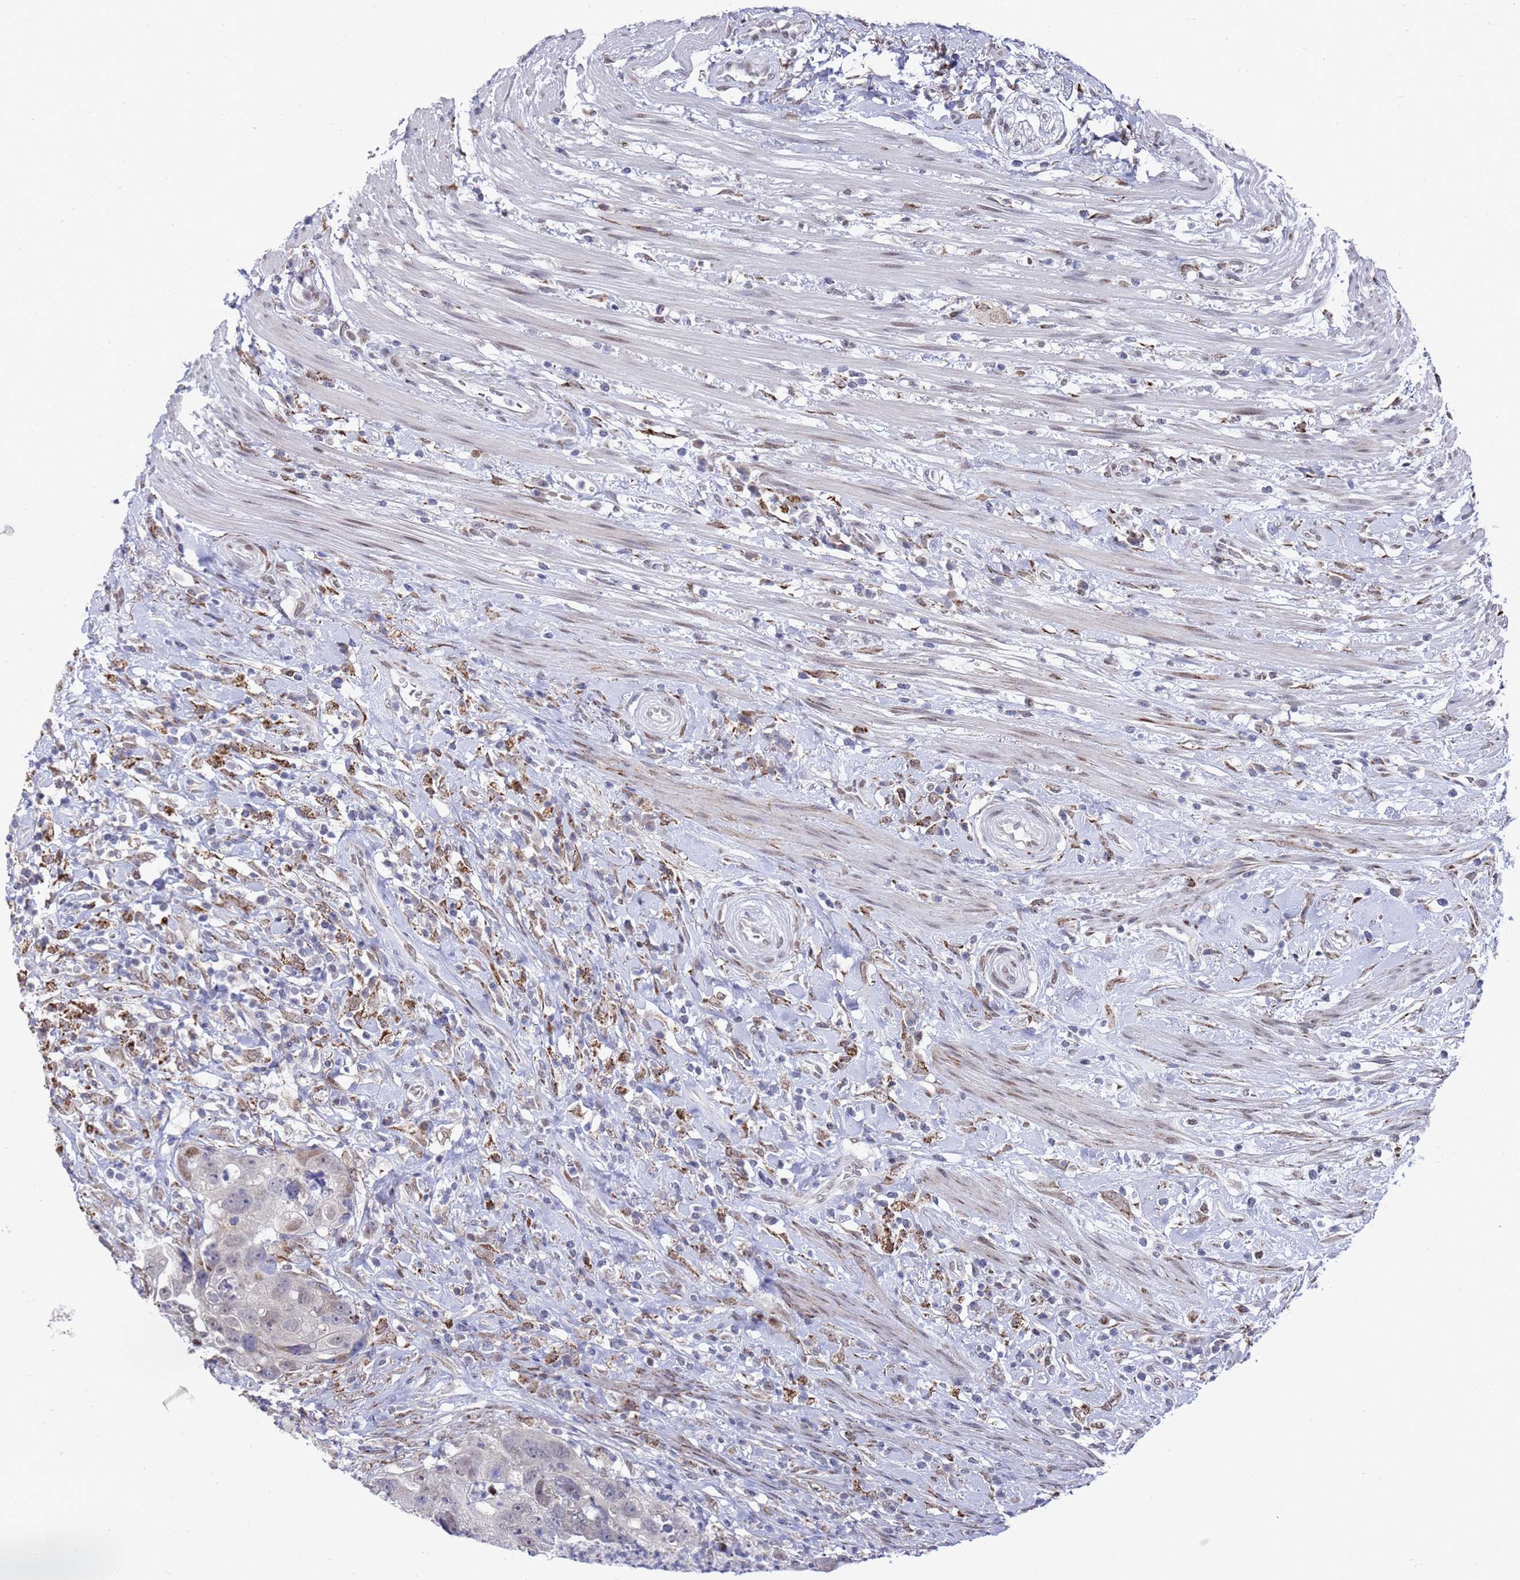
{"staining": {"intensity": "negative", "quantity": "none", "location": "none"}, "tissue": "colorectal cancer", "cell_type": "Tumor cells", "image_type": "cancer", "snomed": [{"axis": "morphology", "description": "Adenocarcinoma, NOS"}, {"axis": "topography", "description": "Rectum"}], "caption": "IHC of human colorectal cancer exhibits no expression in tumor cells.", "gene": "COPS6", "patient": {"sex": "male", "age": 59}}